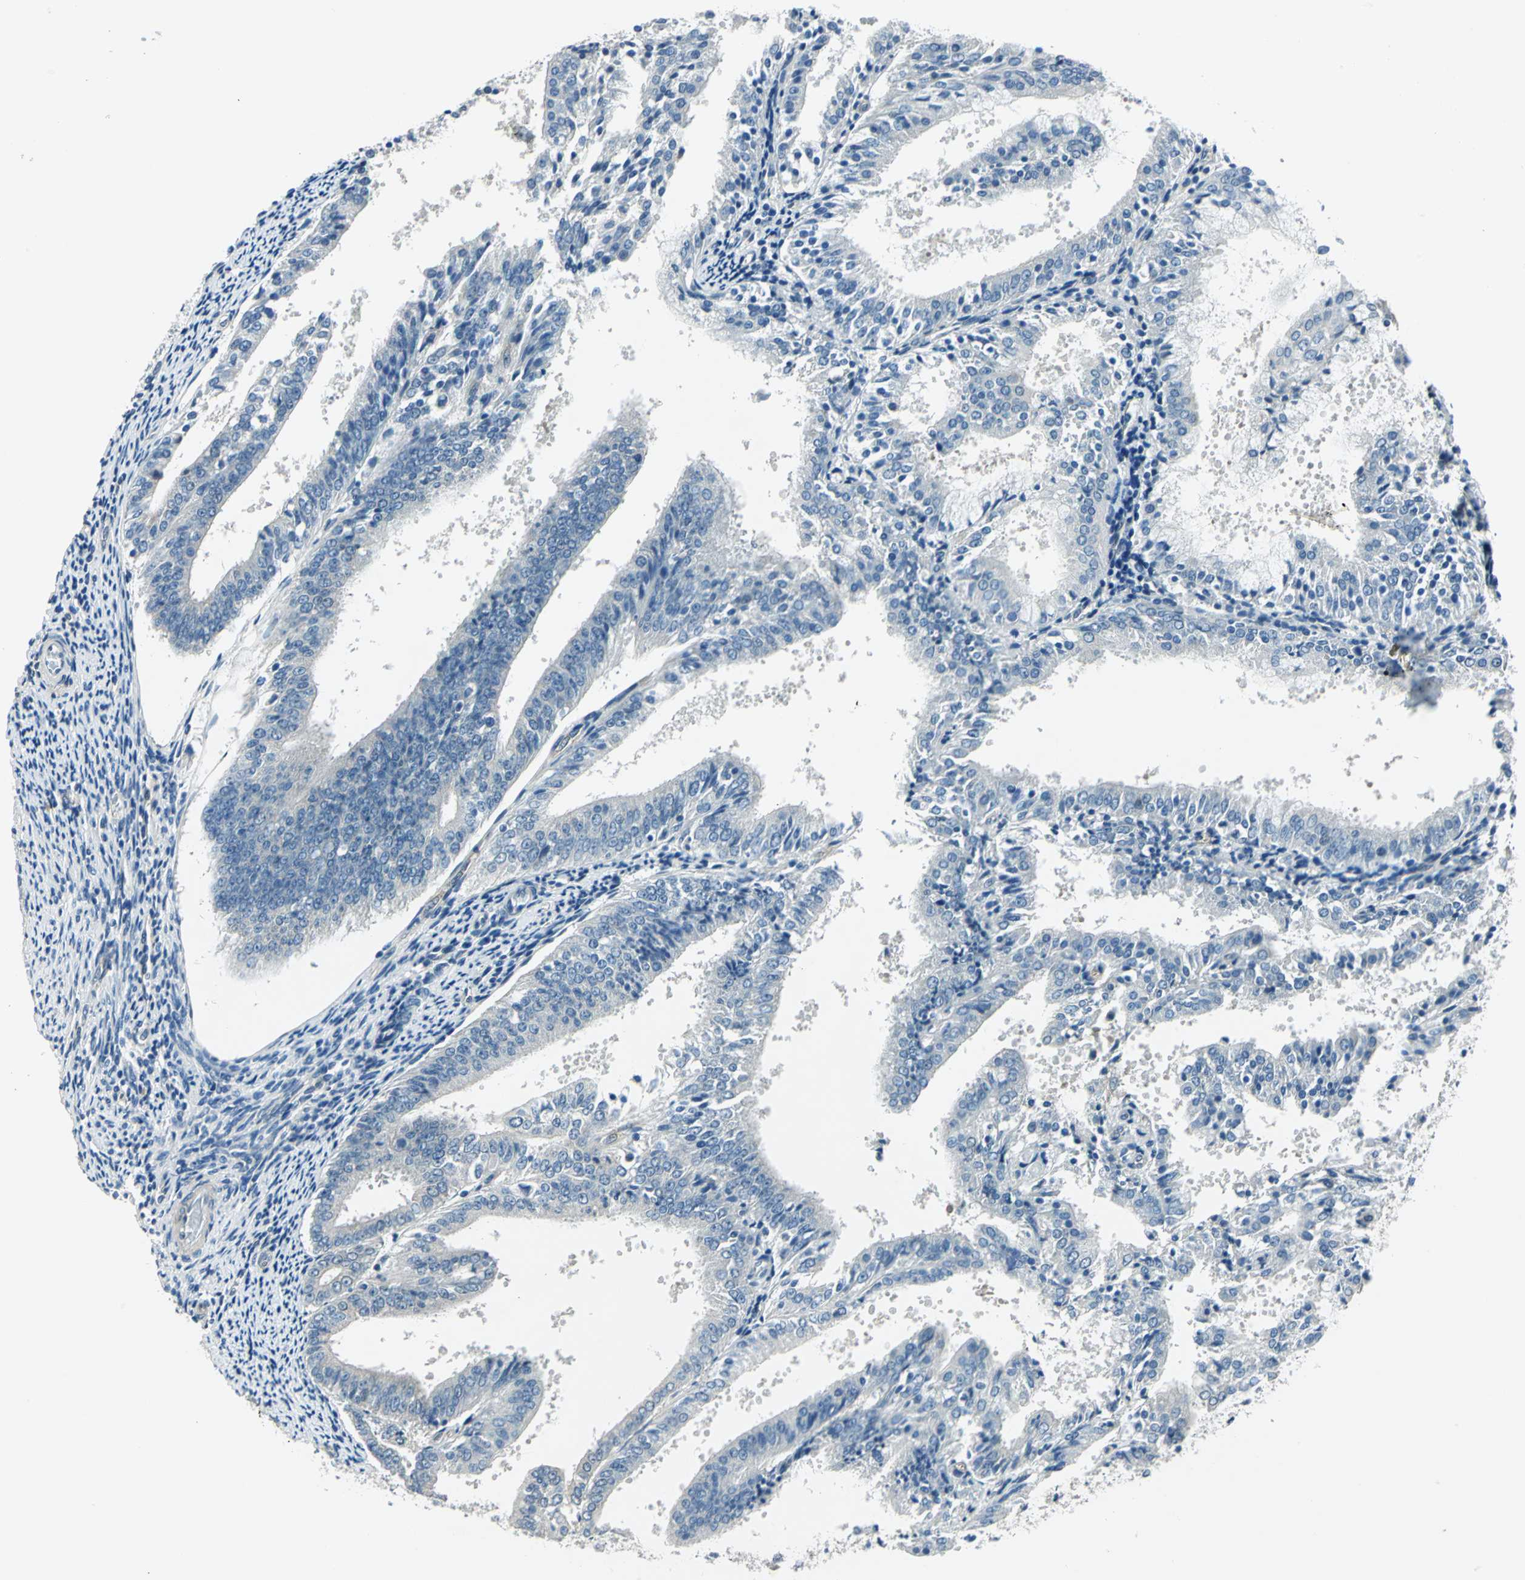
{"staining": {"intensity": "negative", "quantity": "none", "location": "none"}, "tissue": "endometrial cancer", "cell_type": "Tumor cells", "image_type": "cancer", "snomed": [{"axis": "morphology", "description": "Adenocarcinoma, NOS"}, {"axis": "topography", "description": "Endometrium"}], "caption": "DAB (3,3'-diaminobenzidine) immunohistochemical staining of human adenocarcinoma (endometrial) shows no significant staining in tumor cells.", "gene": "CDC42EP1", "patient": {"sex": "female", "age": 63}}